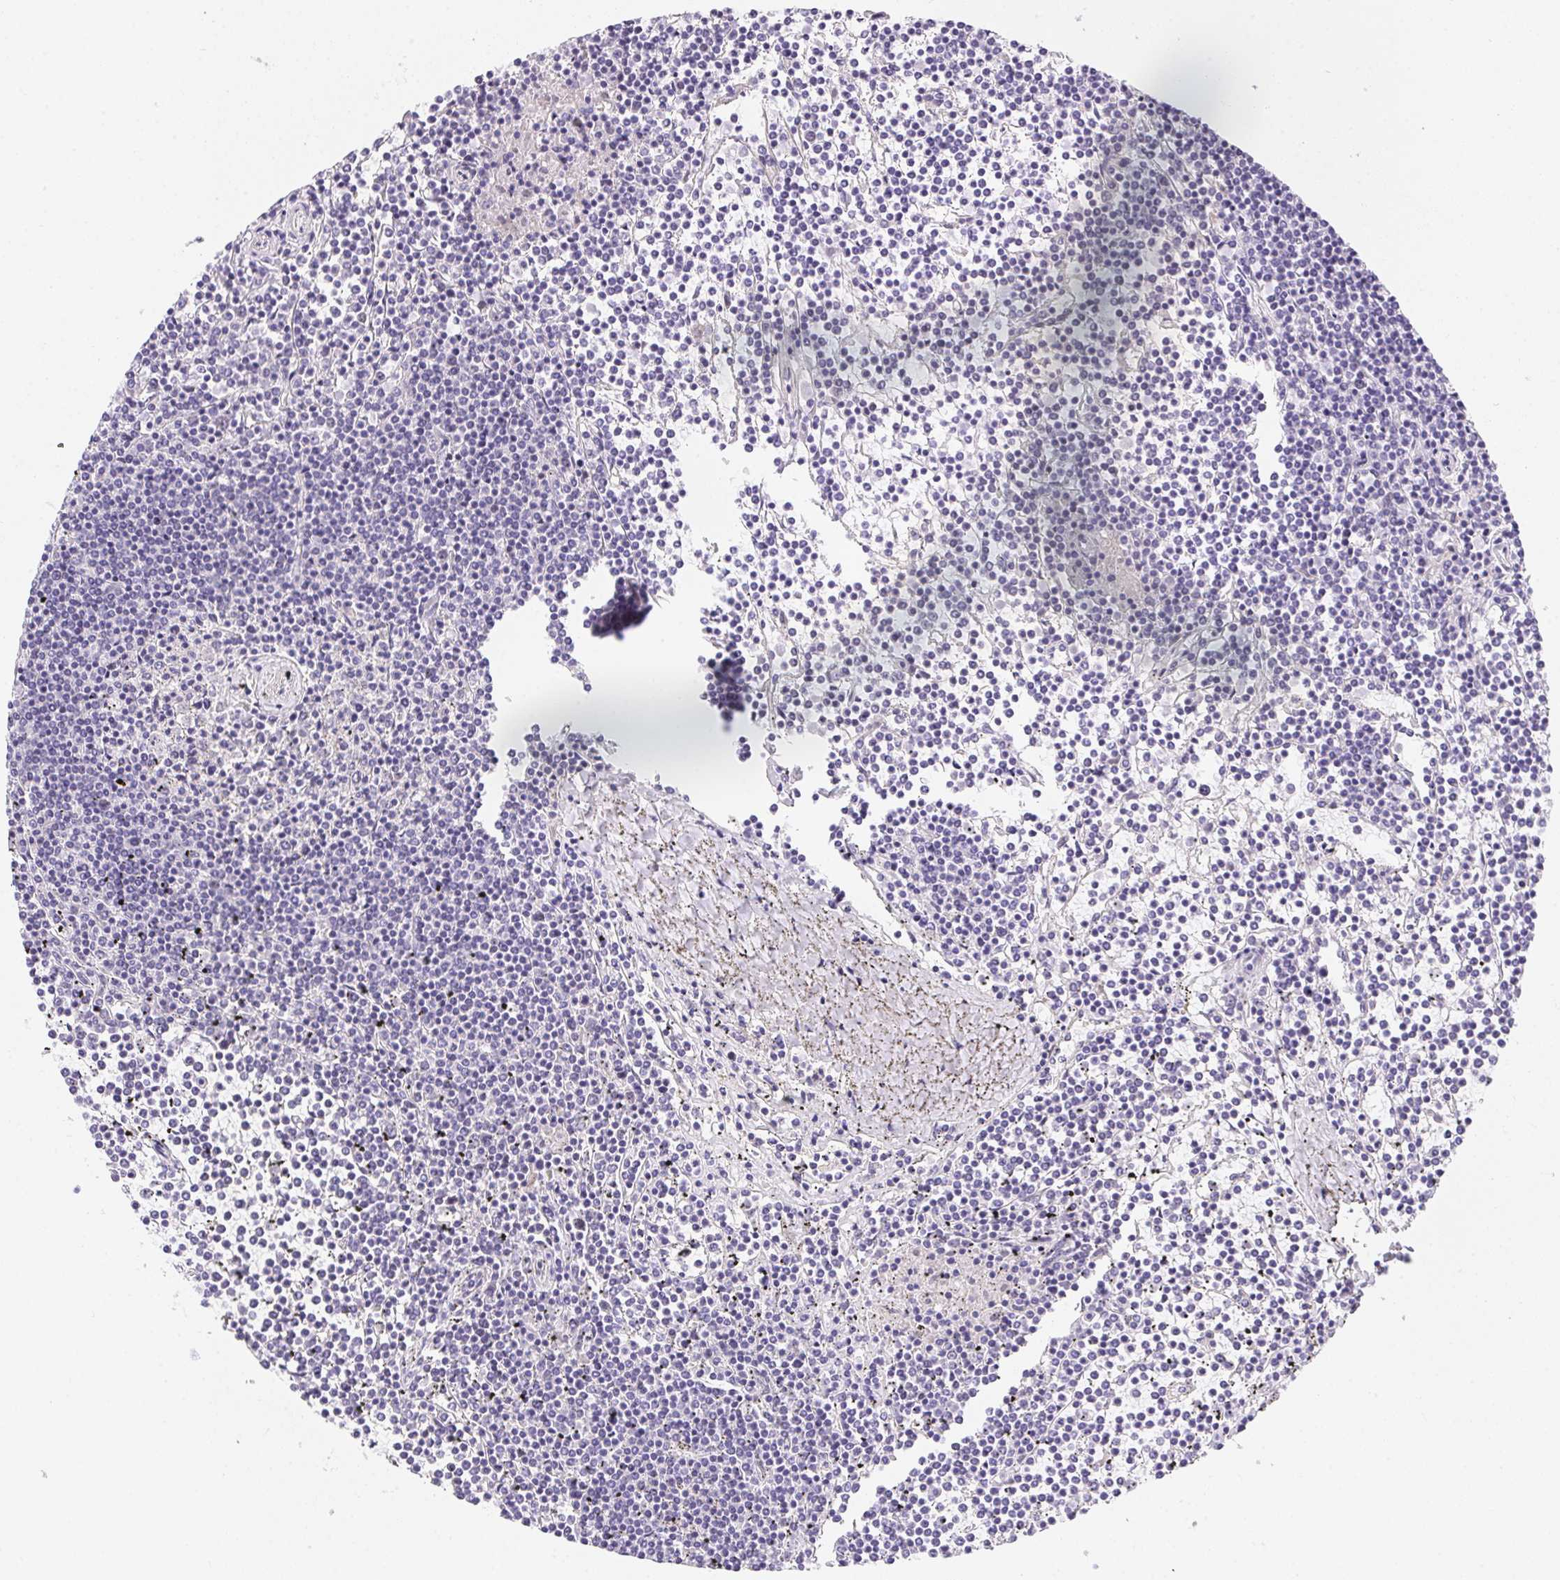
{"staining": {"intensity": "negative", "quantity": "none", "location": "none"}, "tissue": "lymphoma", "cell_type": "Tumor cells", "image_type": "cancer", "snomed": [{"axis": "morphology", "description": "Malignant lymphoma, non-Hodgkin's type, Low grade"}, {"axis": "topography", "description": "Spleen"}], "caption": "The micrograph demonstrates no staining of tumor cells in lymphoma.", "gene": "HELLS", "patient": {"sex": "female", "age": 19}}